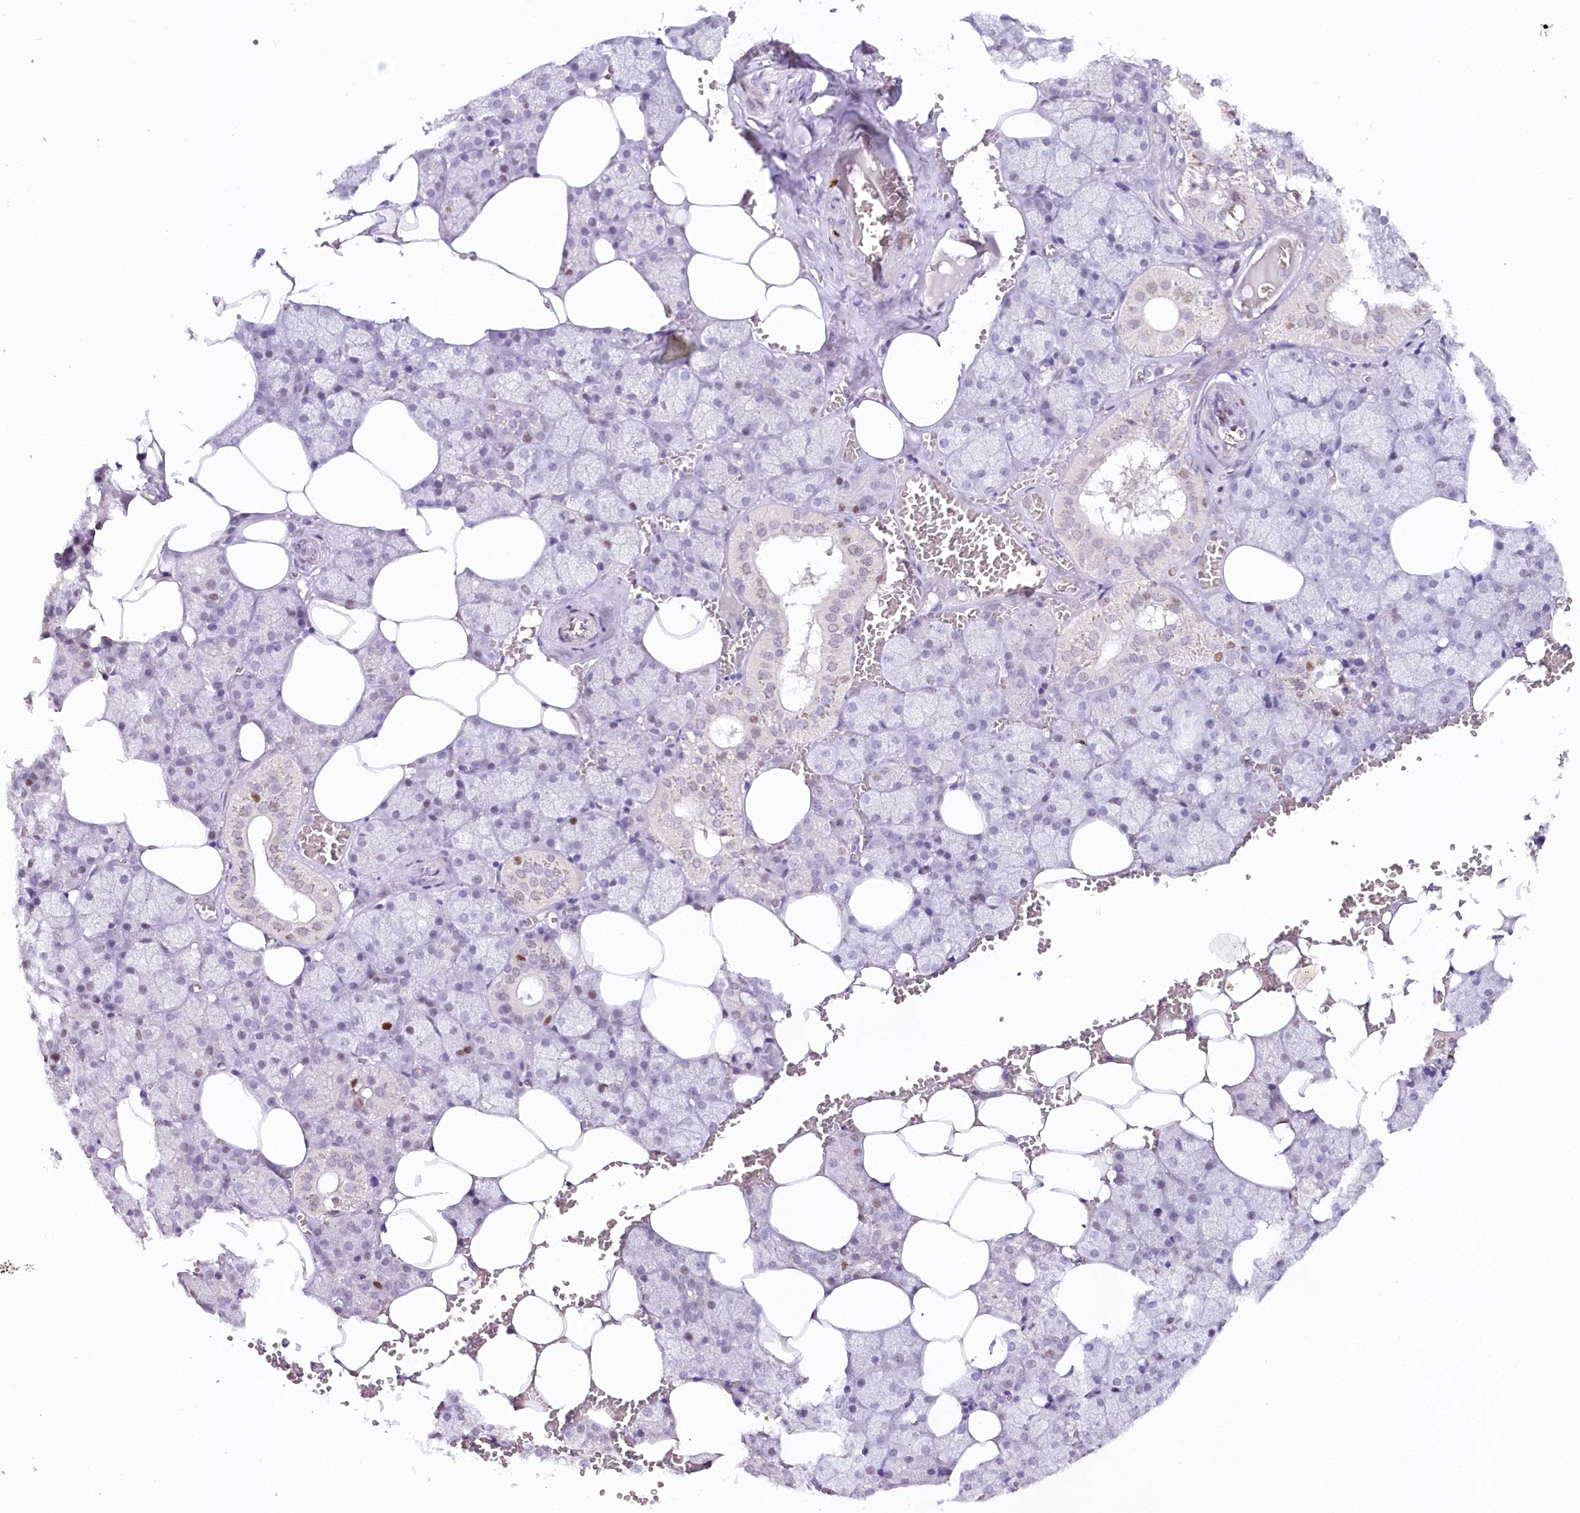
{"staining": {"intensity": "moderate", "quantity": "<25%", "location": "nuclear"}, "tissue": "salivary gland", "cell_type": "Glandular cells", "image_type": "normal", "snomed": [{"axis": "morphology", "description": "Normal tissue, NOS"}, {"axis": "topography", "description": "Salivary gland"}], "caption": "The photomicrograph reveals a brown stain indicating the presence of a protein in the nuclear of glandular cells in salivary gland. (DAB (3,3'-diaminobenzidine) IHC, brown staining for protein, blue staining for nuclei).", "gene": "TP53", "patient": {"sex": "male", "age": 62}}